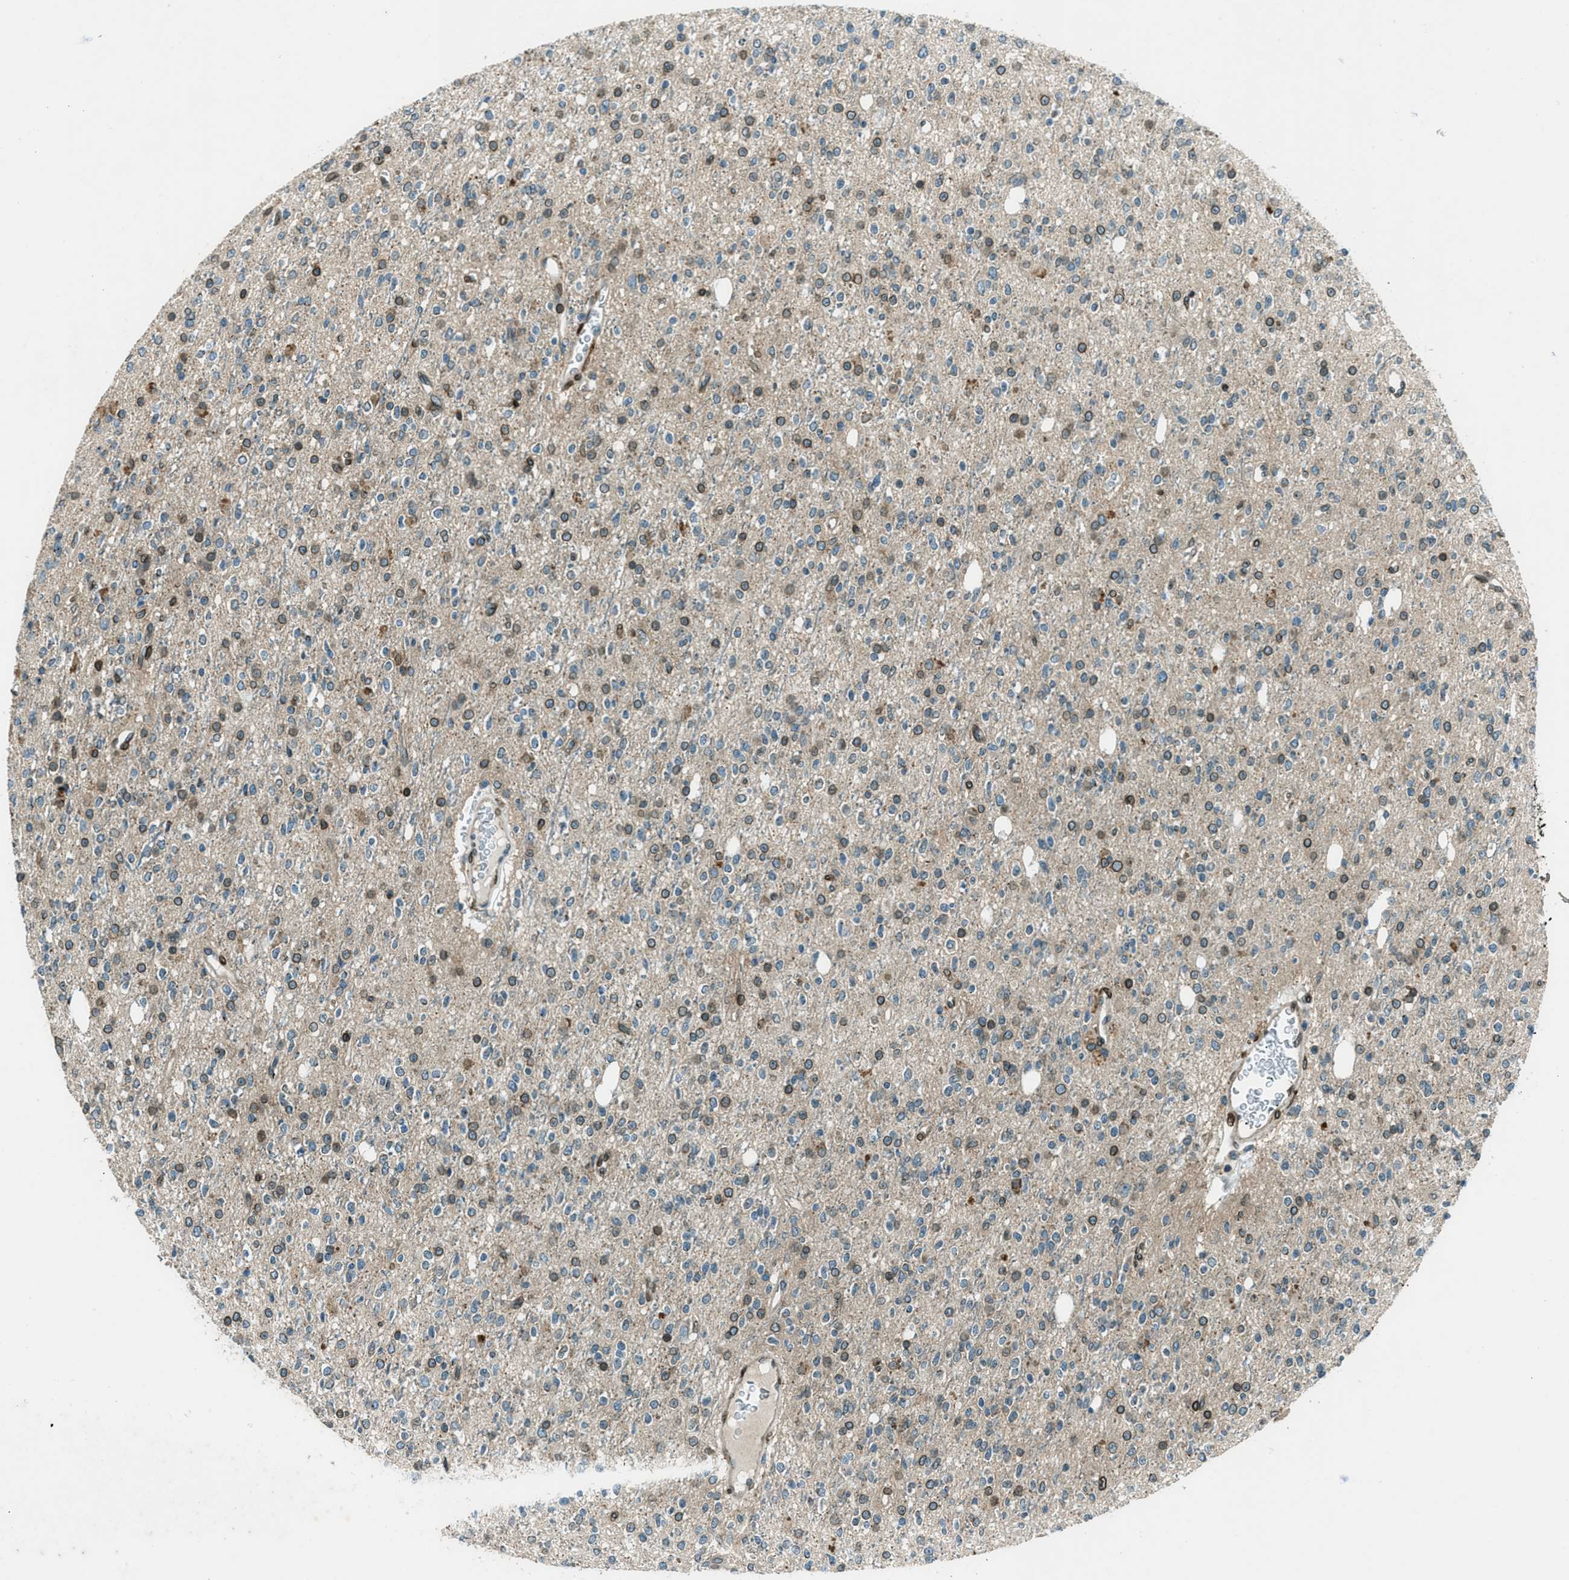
{"staining": {"intensity": "moderate", "quantity": "25%-75%", "location": "cytoplasmic/membranous,nuclear"}, "tissue": "glioma", "cell_type": "Tumor cells", "image_type": "cancer", "snomed": [{"axis": "morphology", "description": "Glioma, malignant, High grade"}, {"axis": "topography", "description": "Brain"}], "caption": "Immunohistochemical staining of glioma shows medium levels of moderate cytoplasmic/membranous and nuclear positivity in about 25%-75% of tumor cells. (DAB IHC, brown staining for protein, blue staining for nuclei).", "gene": "LEMD2", "patient": {"sex": "male", "age": 34}}